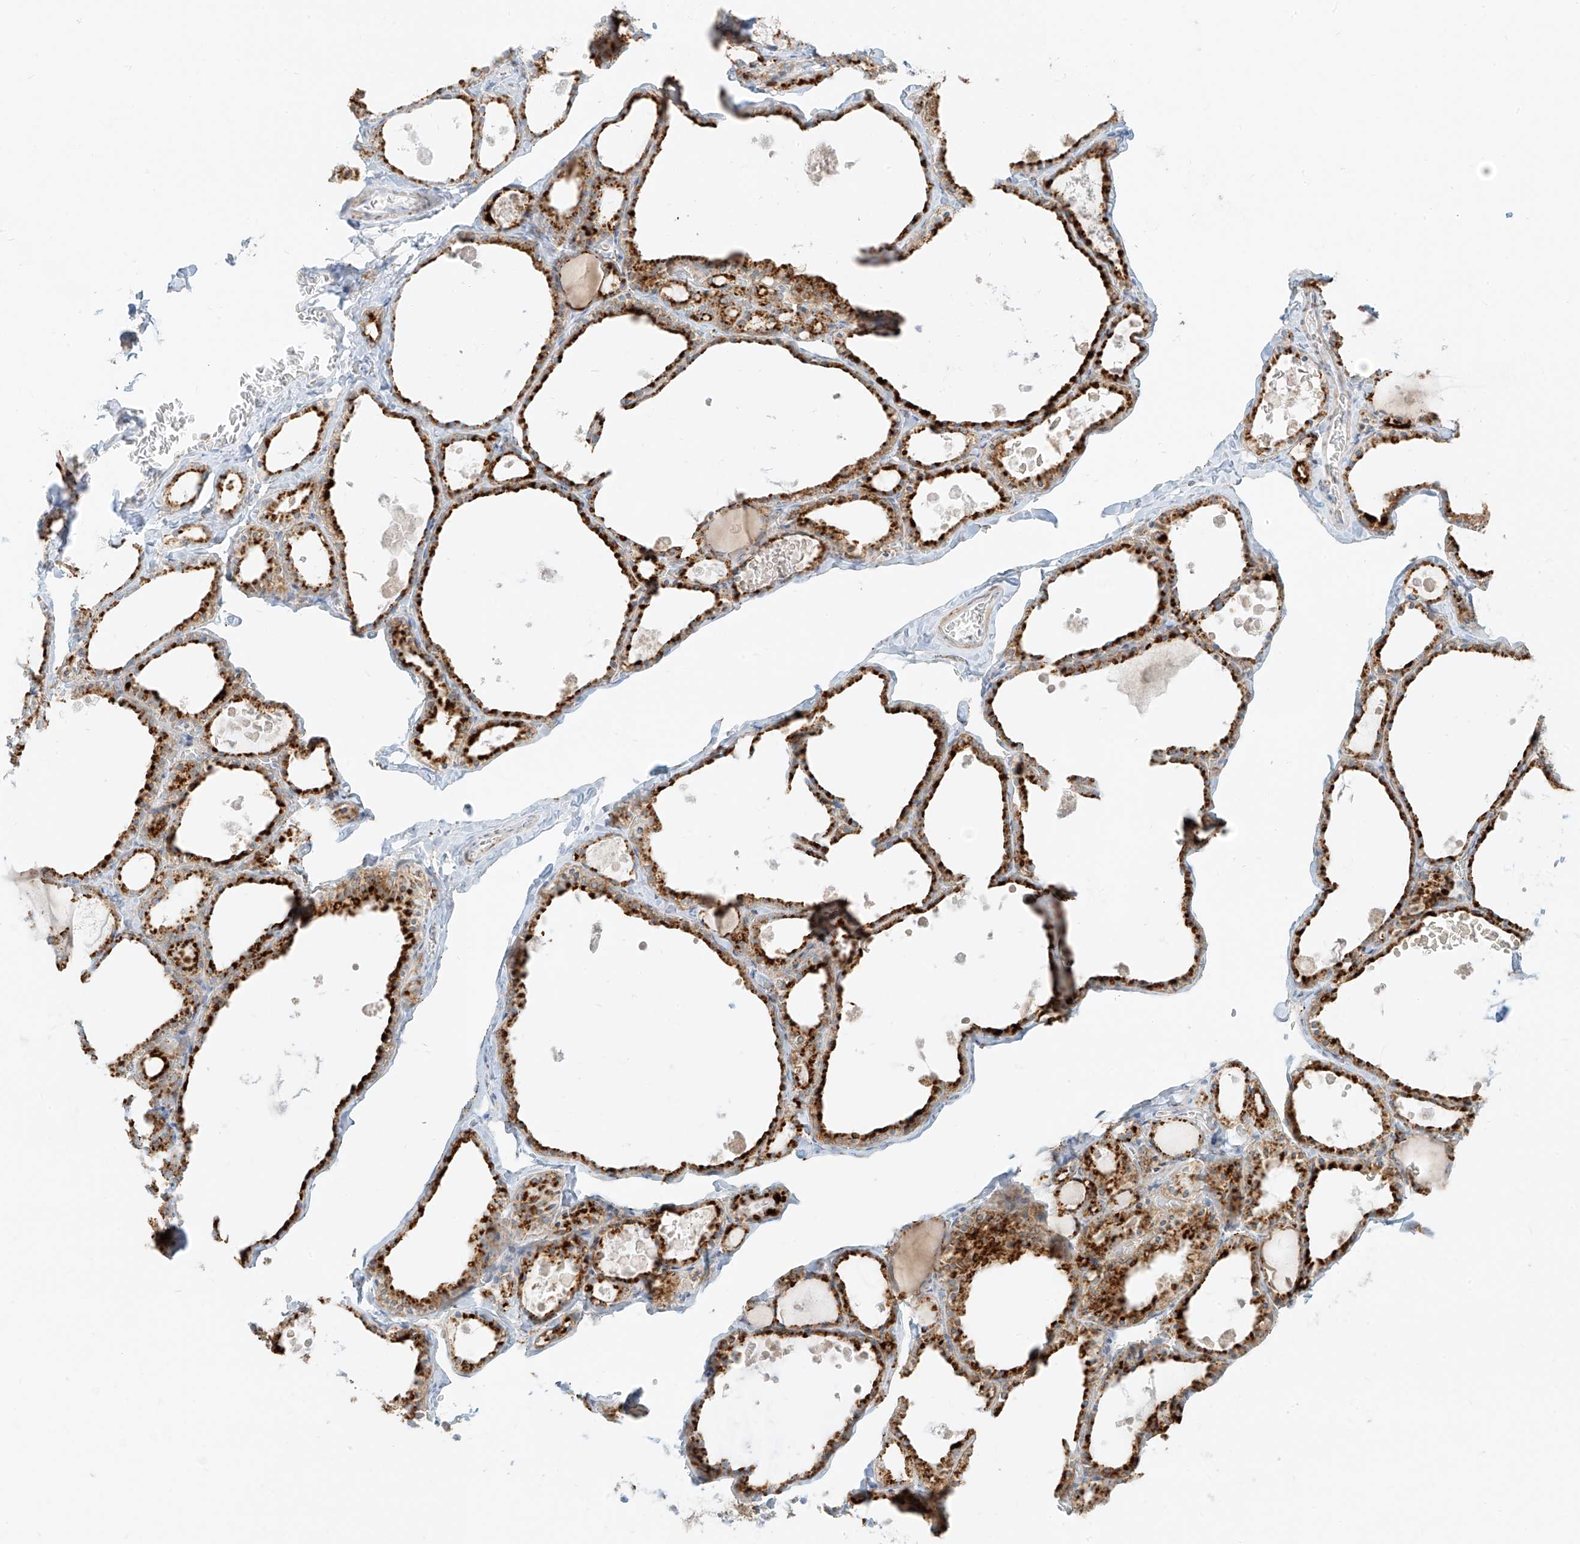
{"staining": {"intensity": "strong", "quantity": ">75%", "location": "cytoplasmic/membranous"}, "tissue": "thyroid gland", "cell_type": "Glandular cells", "image_type": "normal", "snomed": [{"axis": "morphology", "description": "Normal tissue, NOS"}, {"axis": "topography", "description": "Thyroid gland"}], "caption": "Protein expression analysis of normal human thyroid gland reveals strong cytoplasmic/membranous staining in approximately >75% of glandular cells. (Brightfield microscopy of DAB IHC at high magnification).", "gene": "SLC35F6", "patient": {"sex": "male", "age": 56}}